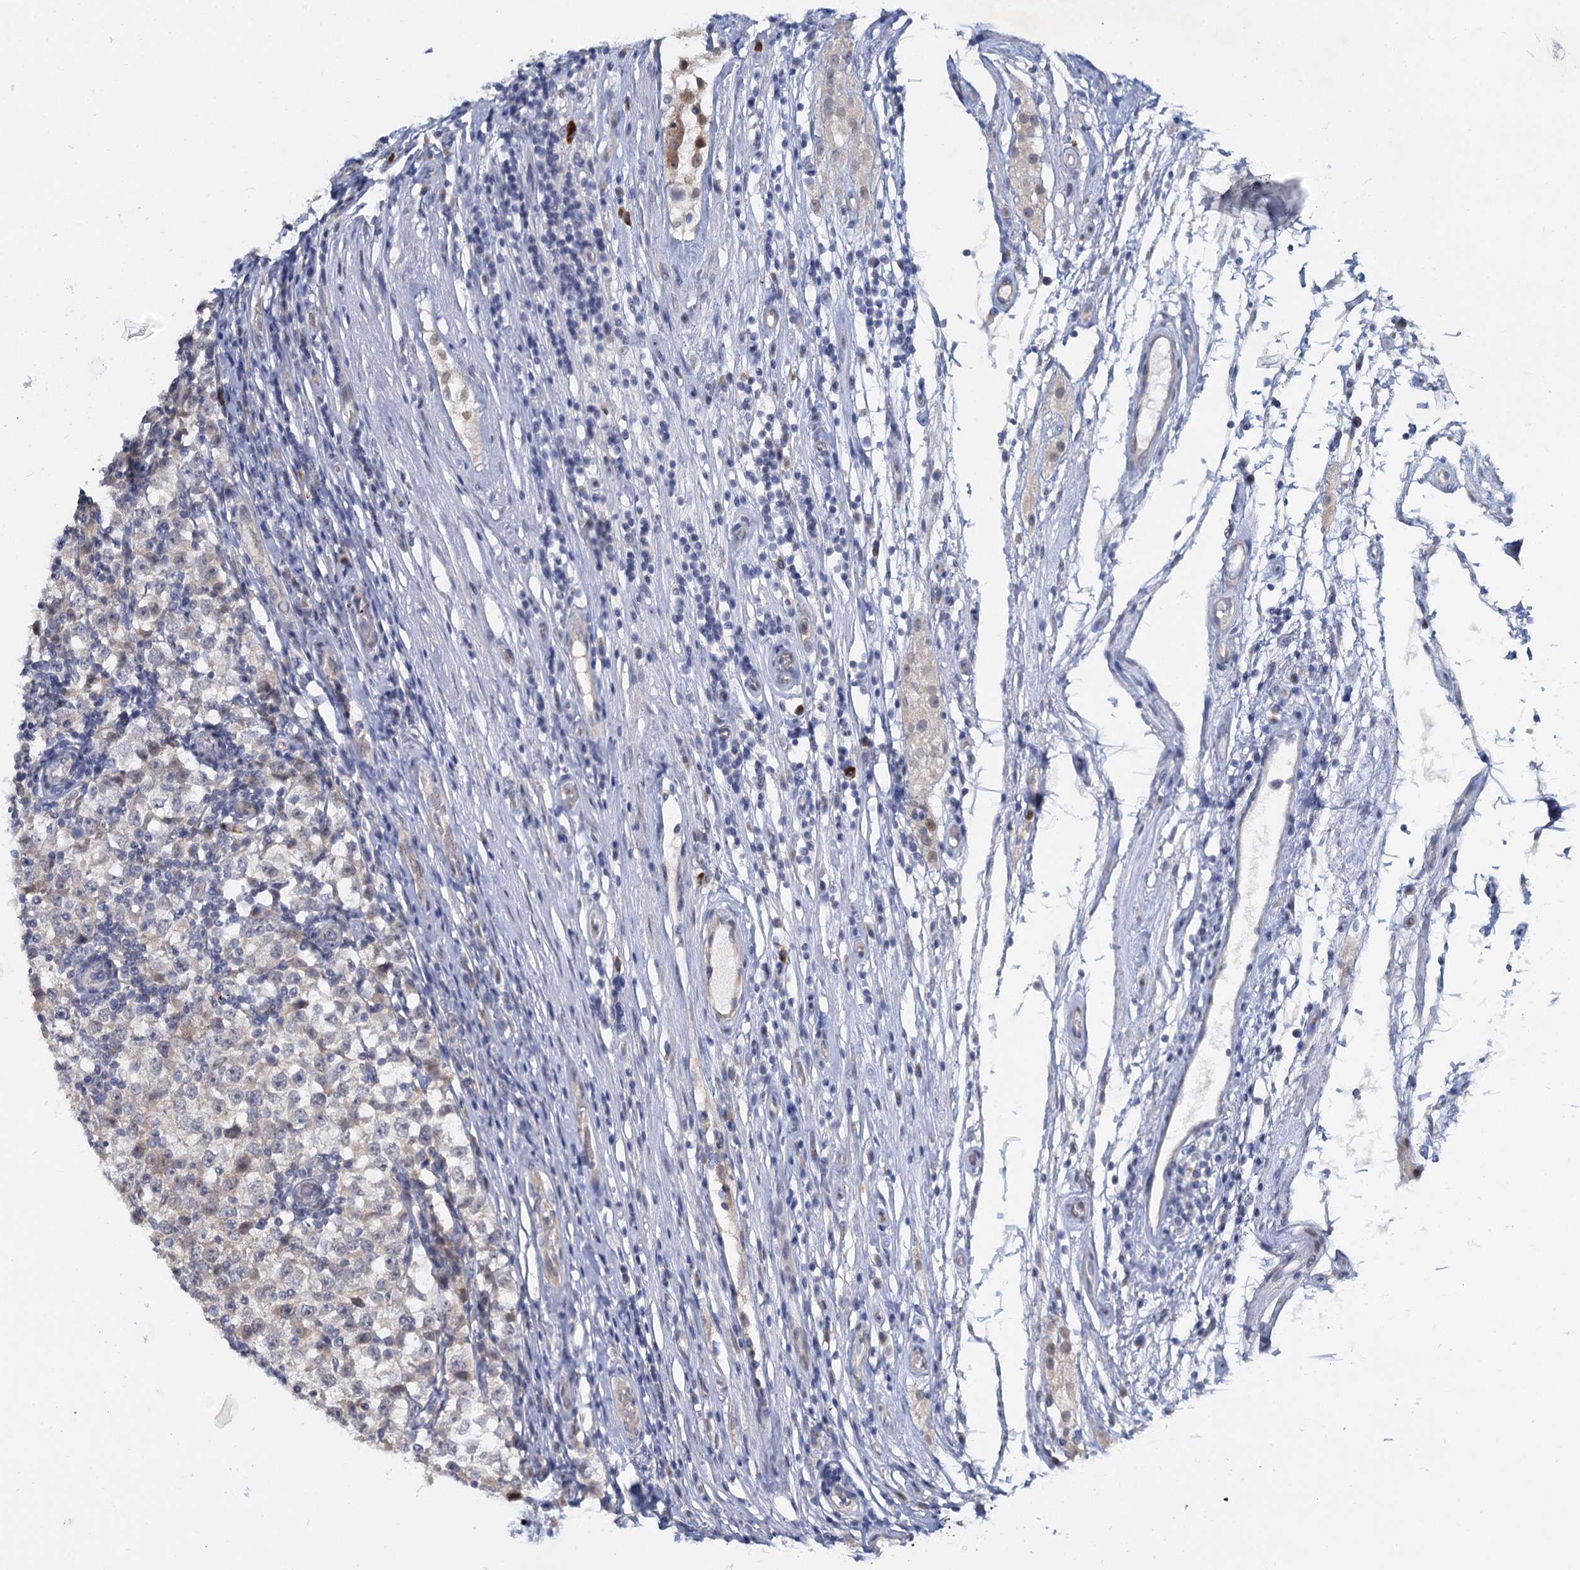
{"staining": {"intensity": "negative", "quantity": "none", "location": "none"}, "tissue": "testis cancer", "cell_type": "Tumor cells", "image_type": "cancer", "snomed": [{"axis": "morphology", "description": "Seminoma, NOS"}, {"axis": "topography", "description": "Testis"}], "caption": "Protein analysis of seminoma (testis) reveals no significant expression in tumor cells. (Stains: DAB (3,3'-diaminobenzidine) immunohistochemistry with hematoxylin counter stain, Microscopy: brightfield microscopy at high magnification).", "gene": "ACRBP", "patient": {"sex": "male", "age": 65}}